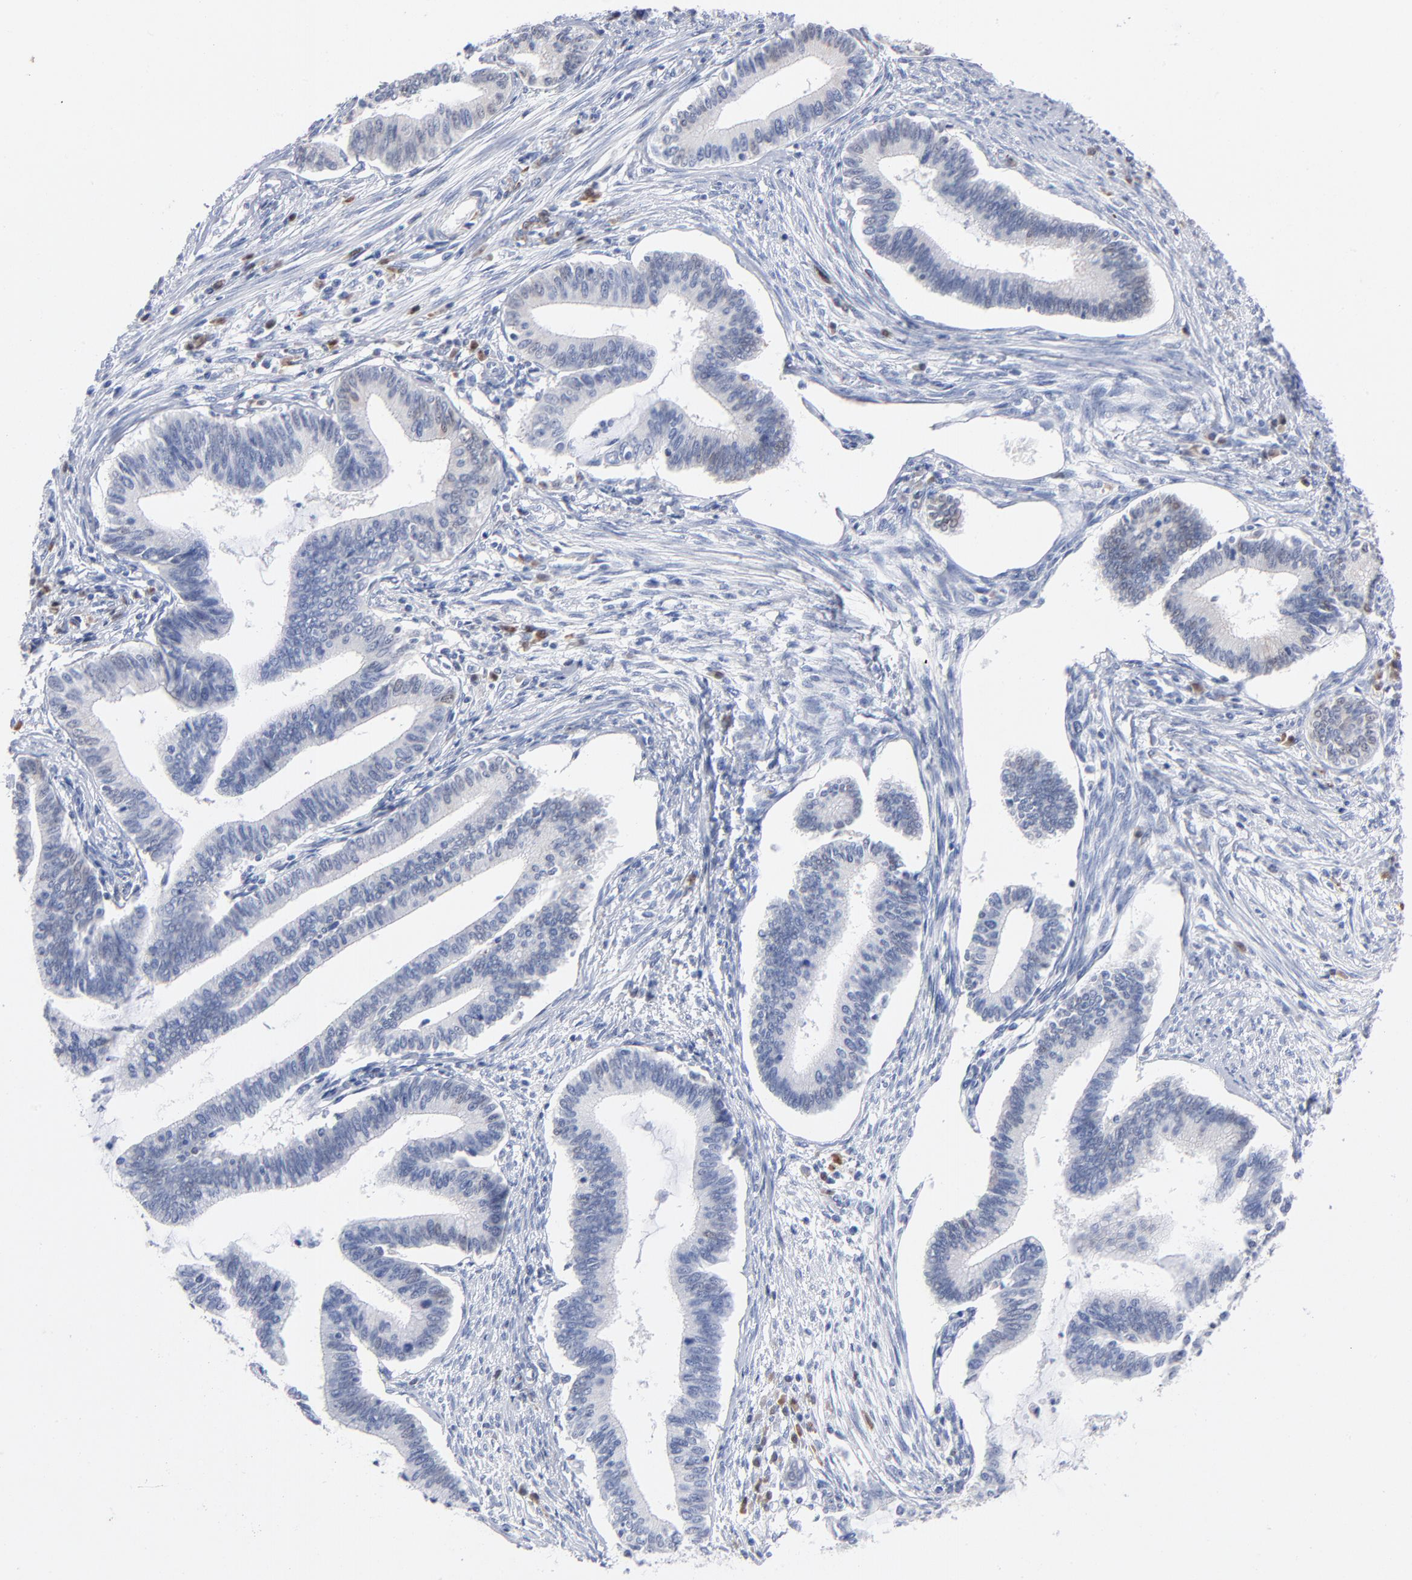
{"staining": {"intensity": "negative", "quantity": "none", "location": "none"}, "tissue": "cervical cancer", "cell_type": "Tumor cells", "image_type": "cancer", "snomed": [{"axis": "morphology", "description": "Adenocarcinoma, NOS"}, {"axis": "topography", "description": "Cervix"}], "caption": "Immunohistochemistry histopathology image of neoplastic tissue: human cervical cancer stained with DAB (3,3'-diaminobenzidine) demonstrates no significant protein positivity in tumor cells. The staining is performed using DAB (3,3'-diaminobenzidine) brown chromogen with nuclei counter-stained in using hematoxylin.", "gene": "CHCHD10", "patient": {"sex": "female", "age": 36}}